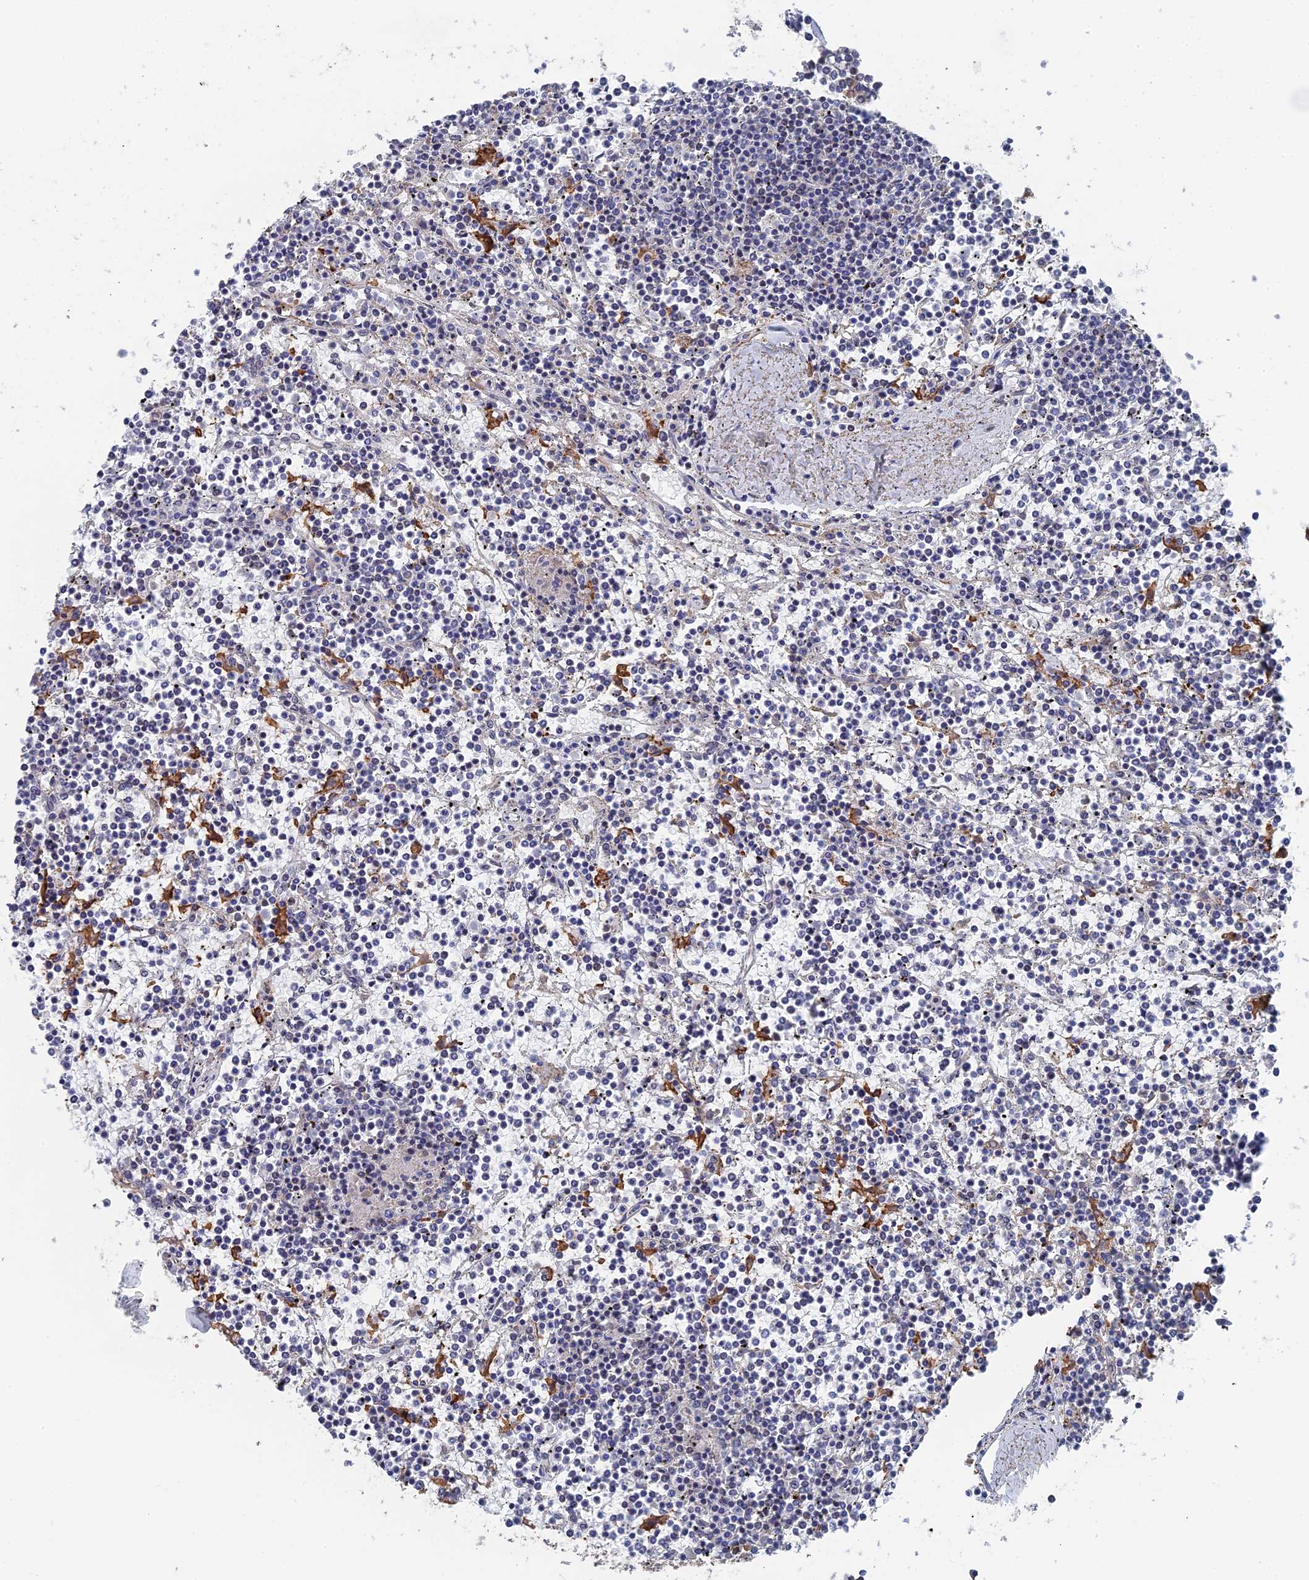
{"staining": {"intensity": "negative", "quantity": "none", "location": "none"}, "tissue": "lymphoma", "cell_type": "Tumor cells", "image_type": "cancer", "snomed": [{"axis": "morphology", "description": "Malignant lymphoma, non-Hodgkin's type, Low grade"}, {"axis": "topography", "description": "Spleen"}], "caption": "Tumor cells are negative for brown protein staining in low-grade malignant lymphoma, non-Hodgkin's type. (DAB immunohistochemistry (IHC) visualized using brightfield microscopy, high magnification).", "gene": "TSSC4", "patient": {"sex": "female", "age": 19}}